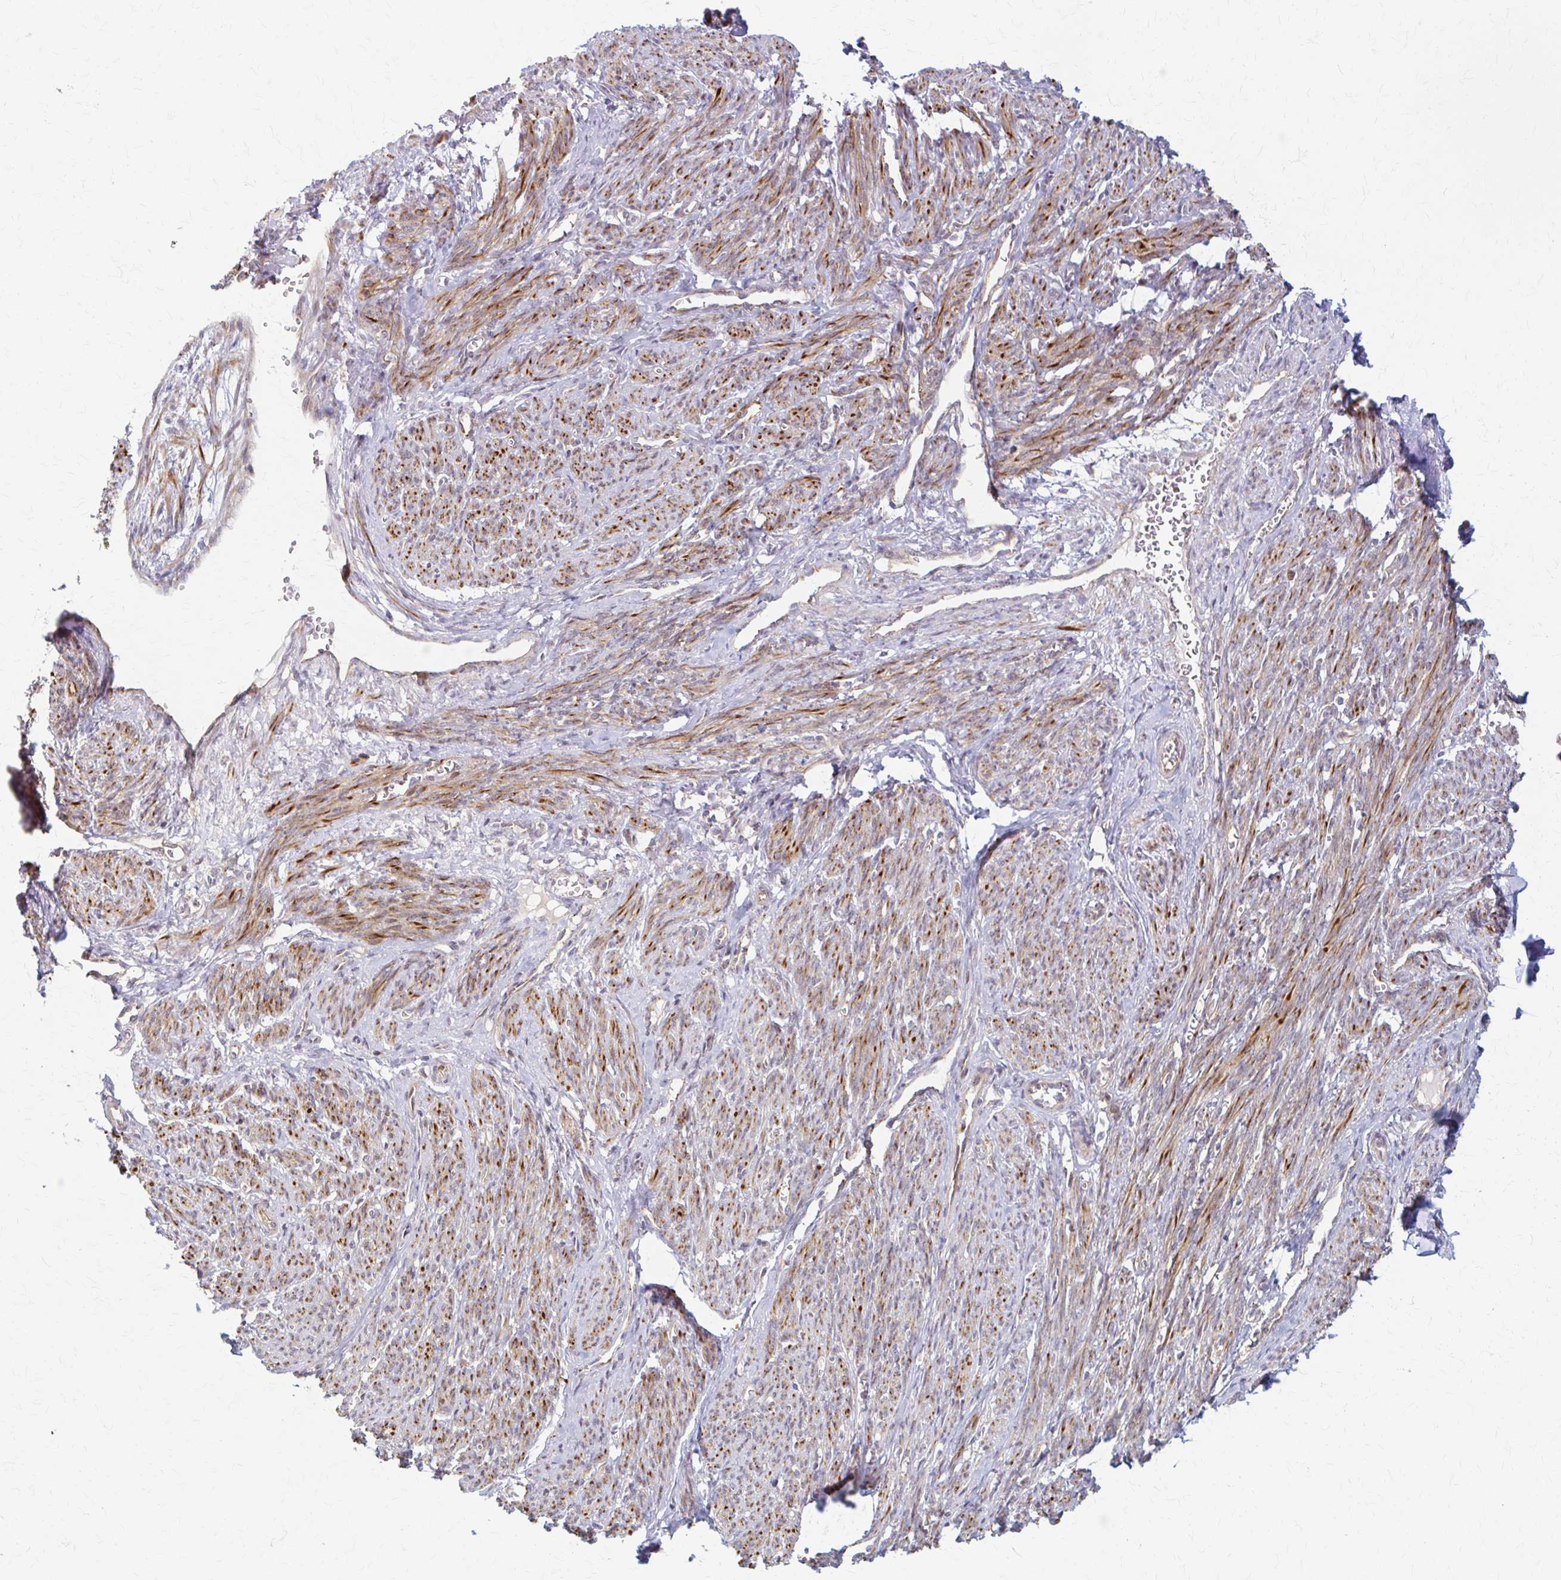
{"staining": {"intensity": "strong", "quantity": "25%-75%", "location": "cytoplasmic/membranous"}, "tissue": "smooth muscle", "cell_type": "Smooth muscle cells", "image_type": "normal", "snomed": [{"axis": "morphology", "description": "Normal tissue, NOS"}, {"axis": "topography", "description": "Smooth muscle"}], "caption": "Benign smooth muscle reveals strong cytoplasmic/membranous expression in approximately 25%-75% of smooth muscle cells The staining was performed using DAB to visualize the protein expression in brown, while the nuclei were stained in blue with hematoxylin (Magnification: 20x)..", "gene": "ARHGAP35", "patient": {"sex": "female", "age": 65}}